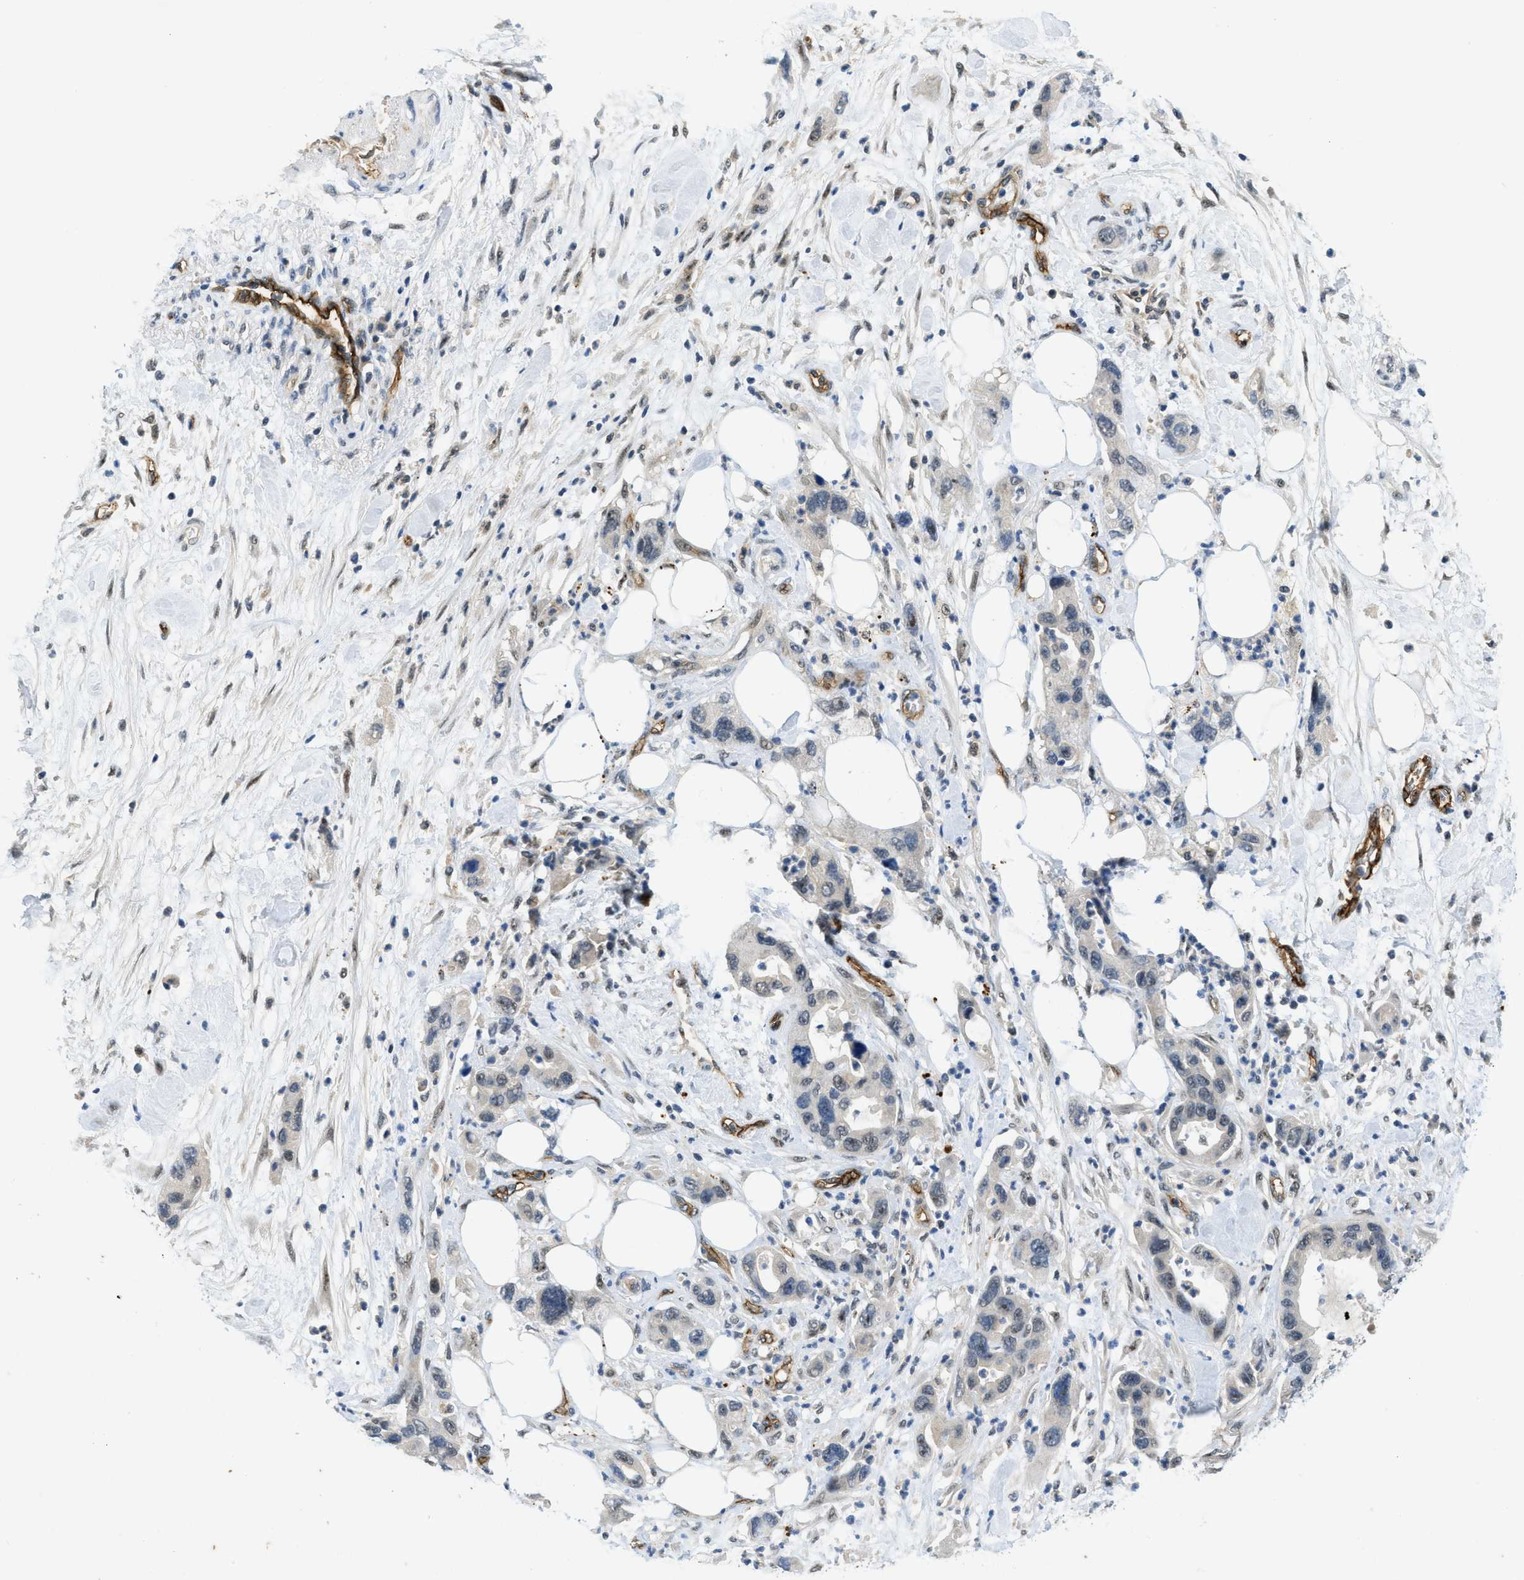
{"staining": {"intensity": "negative", "quantity": "none", "location": "none"}, "tissue": "pancreatic cancer", "cell_type": "Tumor cells", "image_type": "cancer", "snomed": [{"axis": "morphology", "description": "Normal tissue, NOS"}, {"axis": "morphology", "description": "Adenocarcinoma, NOS"}, {"axis": "topography", "description": "Pancreas"}], "caption": "DAB immunohistochemical staining of human pancreatic cancer shows no significant staining in tumor cells. The staining was performed using DAB to visualize the protein expression in brown, while the nuclei were stained in blue with hematoxylin (Magnification: 20x).", "gene": "SLCO2A1", "patient": {"sex": "female", "age": 71}}